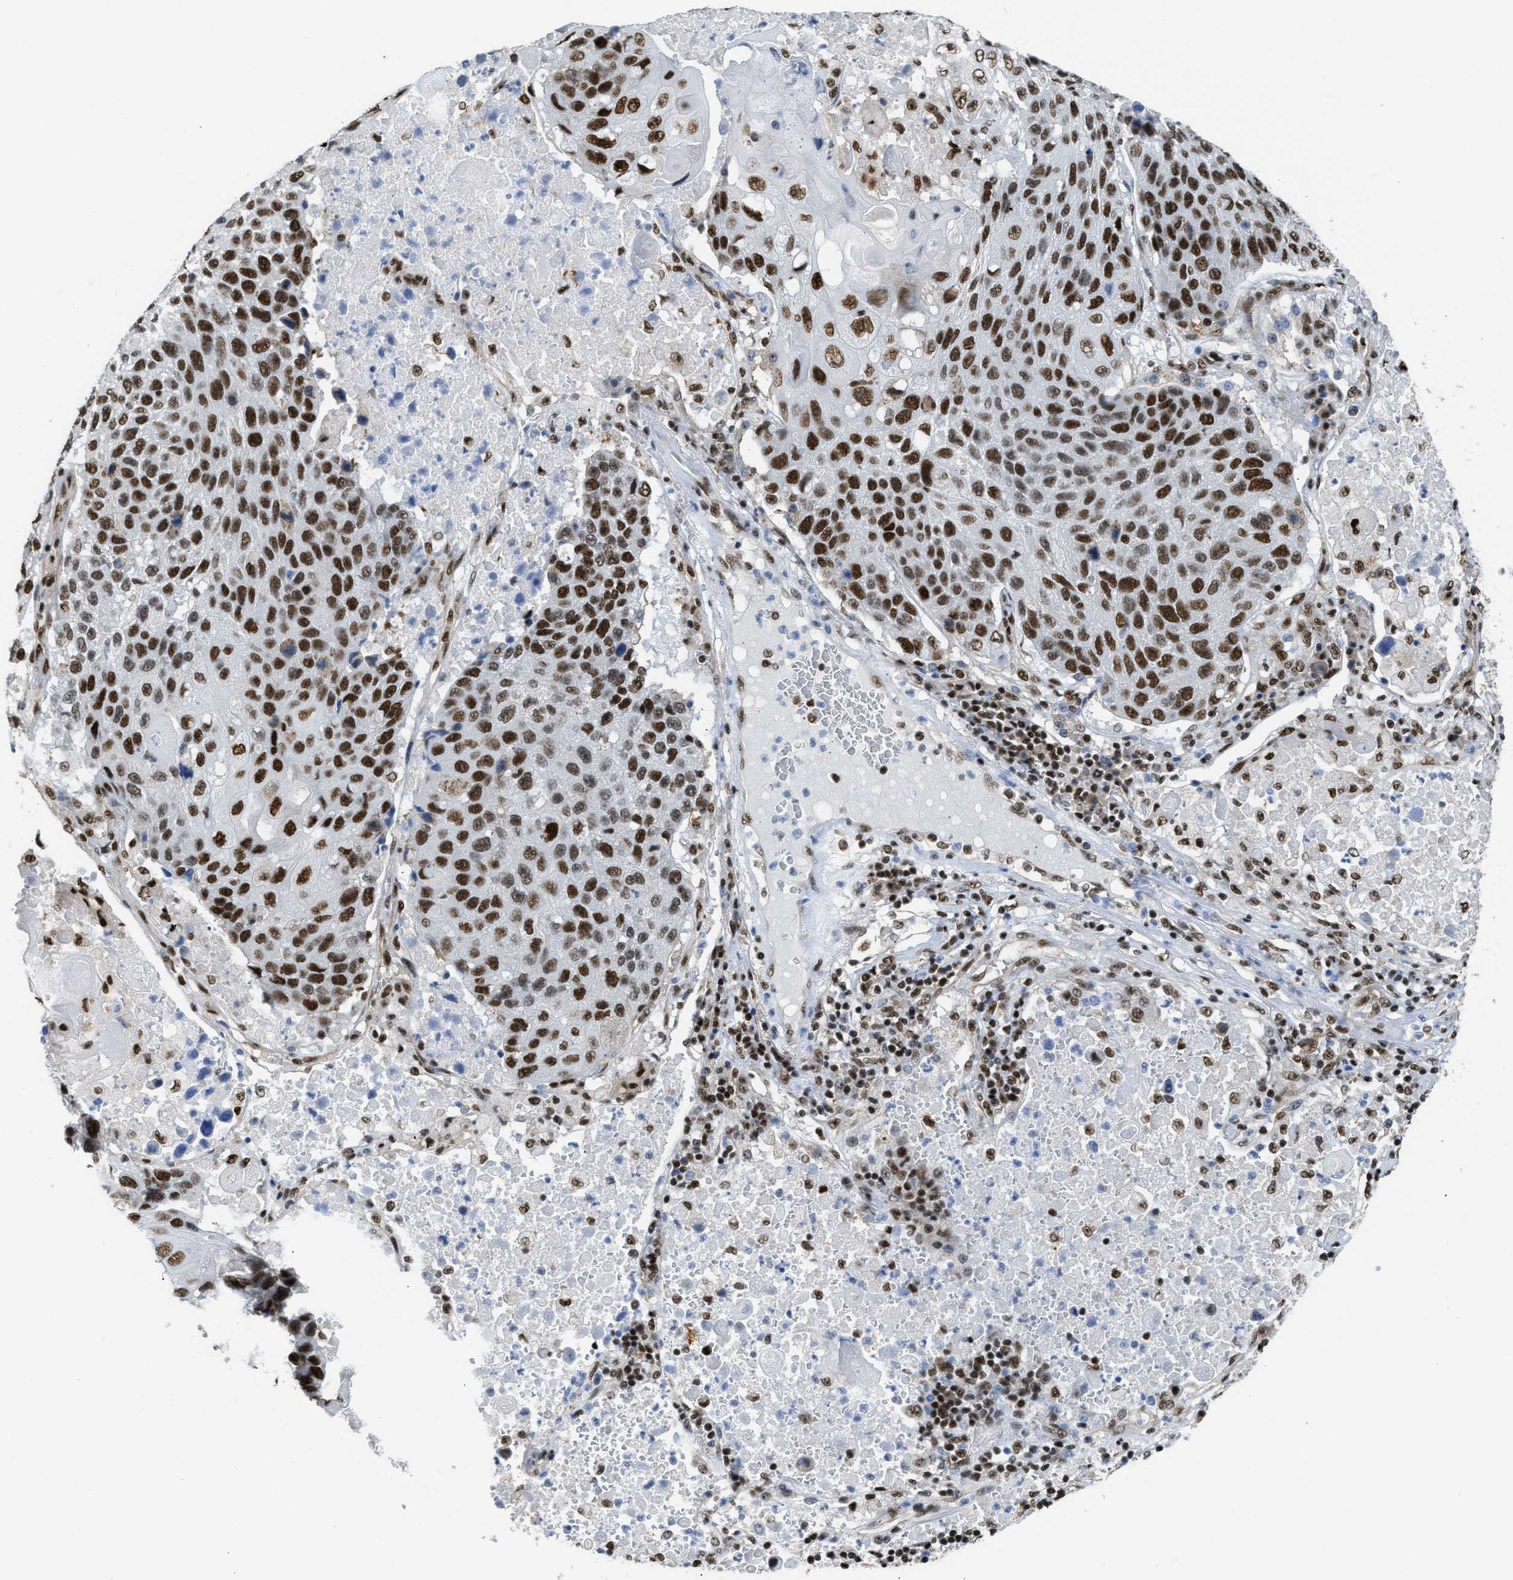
{"staining": {"intensity": "strong", "quantity": ">75%", "location": "nuclear"}, "tissue": "lung cancer", "cell_type": "Tumor cells", "image_type": "cancer", "snomed": [{"axis": "morphology", "description": "Squamous cell carcinoma, NOS"}, {"axis": "topography", "description": "Lung"}], "caption": "The histopathology image demonstrates staining of lung cancer (squamous cell carcinoma), revealing strong nuclear protein staining (brown color) within tumor cells.", "gene": "SCAF4", "patient": {"sex": "male", "age": 61}}